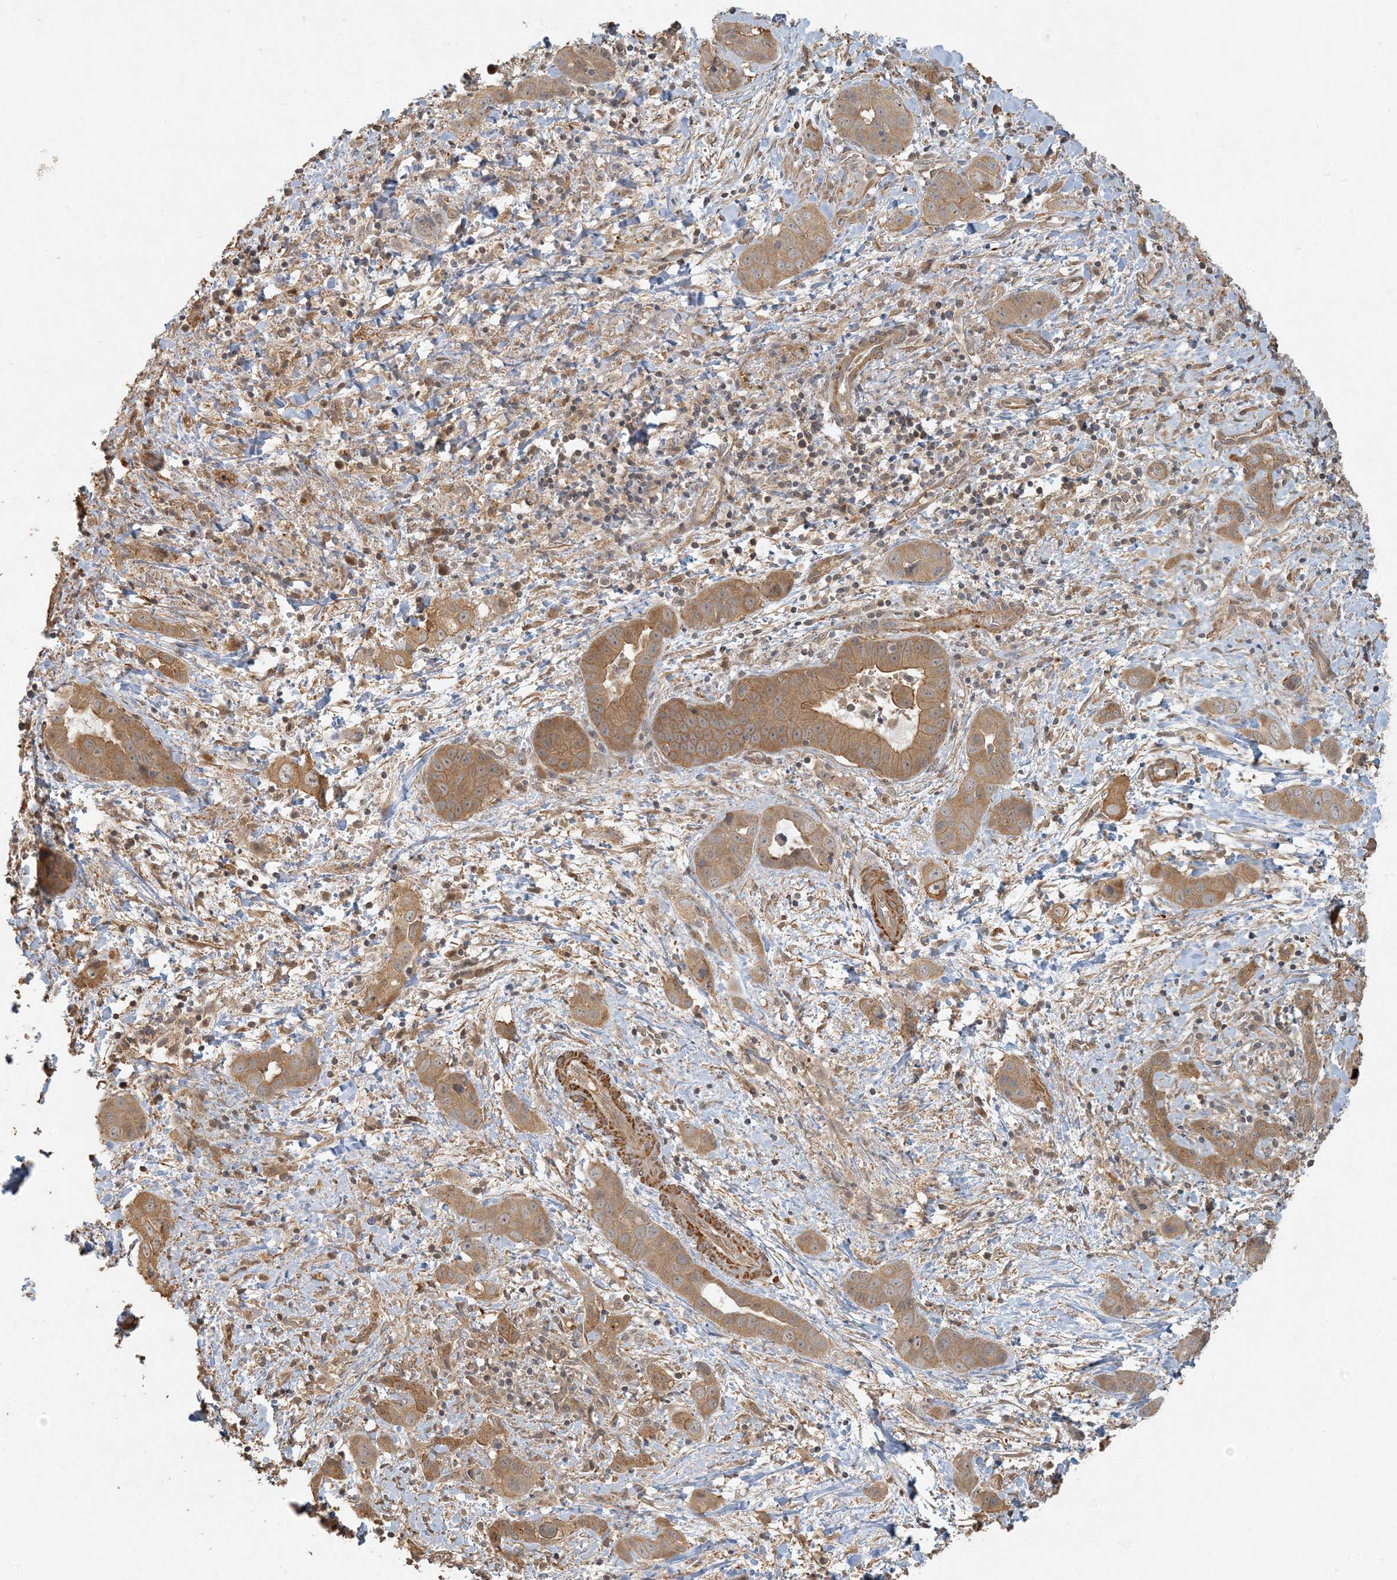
{"staining": {"intensity": "moderate", "quantity": ">75%", "location": "cytoplasmic/membranous"}, "tissue": "liver cancer", "cell_type": "Tumor cells", "image_type": "cancer", "snomed": [{"axis": "morphology", "description": "Cholangiocarcinoma"}, {"axis": "topography", "description": "Liver"}], "caption": "Liver cholangiocarcinoma stained with immunohistochemistry reveals moderate cytoplasmic/membranous staining in about >75% of tumor cells.", "gene": "AK9", "patient": {"sex": "female", "age": 52}}